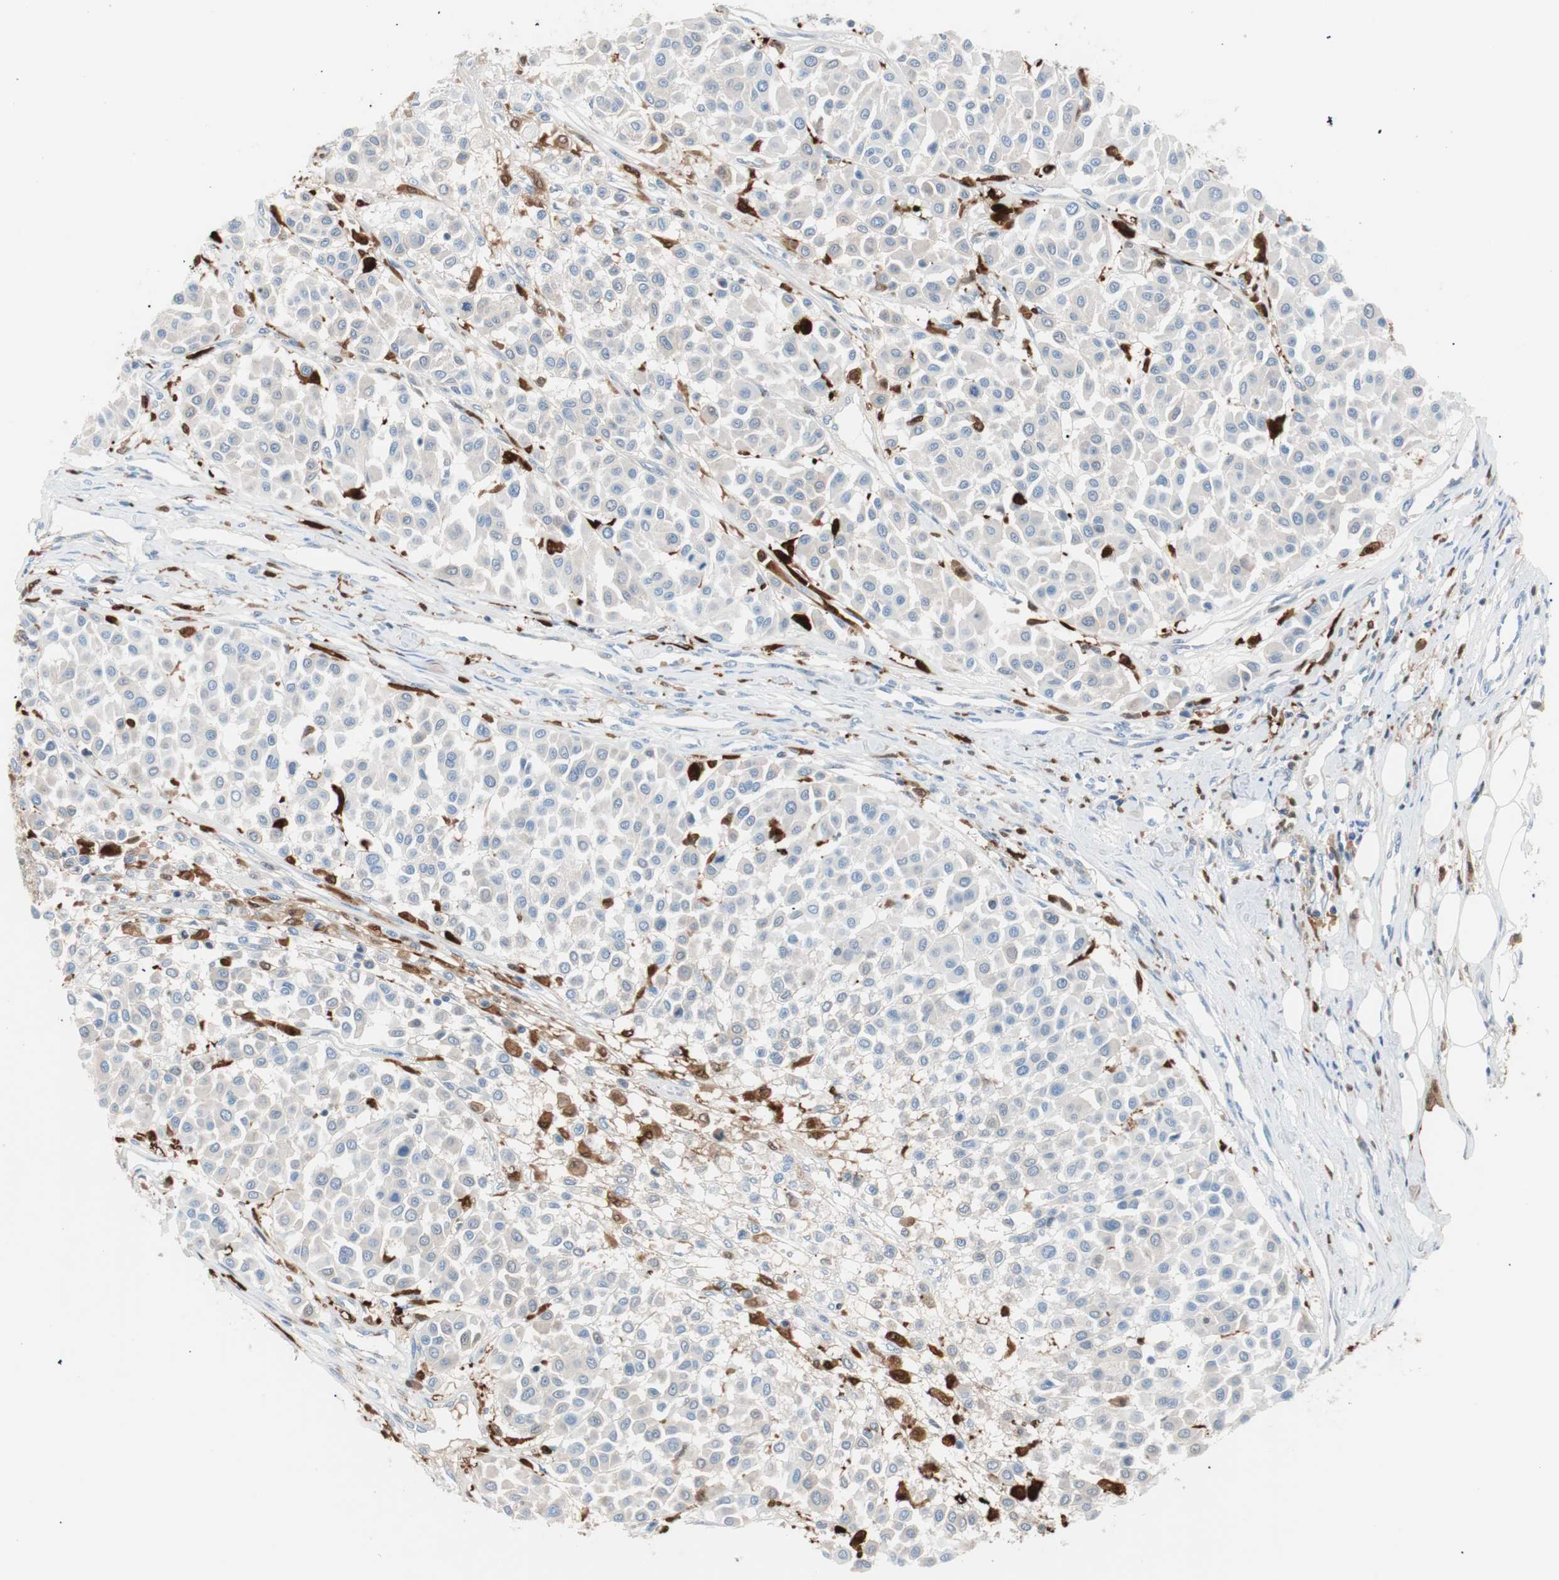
{"staining": {"intensity": "negative", "quantity": "none", "location": "none"}, "tissue": "melanoma", "cell_type": "Tumor cells", "image_type": "cancer", "snomed": [{"axis": "morphology", "description": "Malignant melanoma, Metastatic site"}, {"axis": "topography", "description": "Soft tissue"}], "caption": "Protein analysis of melanoma exhibits no significant positivity in tumor cells.", "gene": "IL18", "patient": {"sex": "male", "age": 41}}